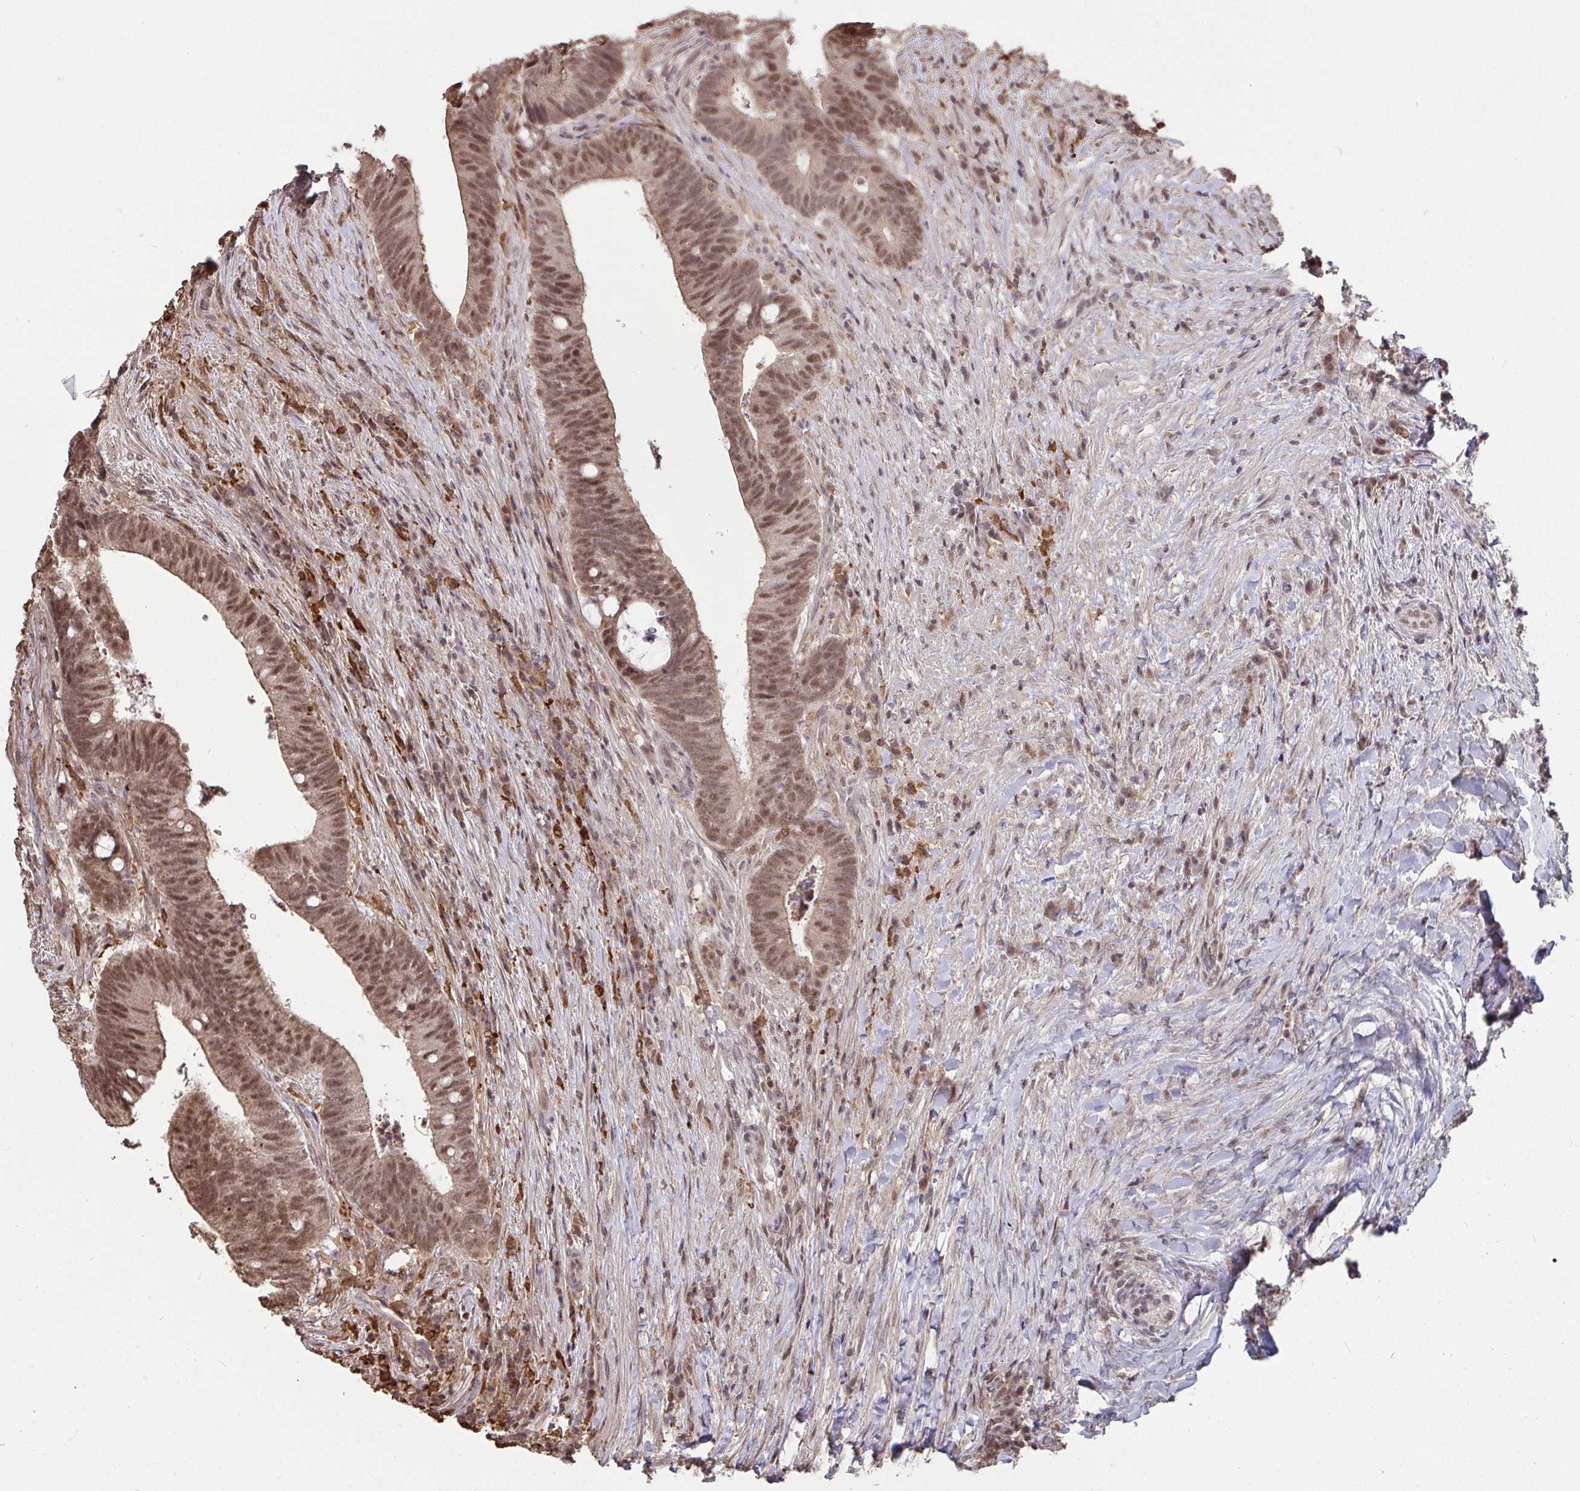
{"staining": {"intensity": "moderate", "quantity": ">75%", "location": "cytoplasmic/membranous,nuclear"}, "tissue": "colorectal cancer", "cell_type": "Tumor cells", "image_type": "cancer", "snomed": [{"axis": "morphology", "description": "Adenocarcinoma, NOS"}, {"axis": "topography", "description": "Colon"}], "caption": "Colorectal cancer was stained to show a protein in brown. There is medium levels of moderate cytoplasmic/membranous and nuclear staining in approximately >75% of tumor cells.", "gene": "SAP30", "patient": {"sex": "female", "age": 43}}